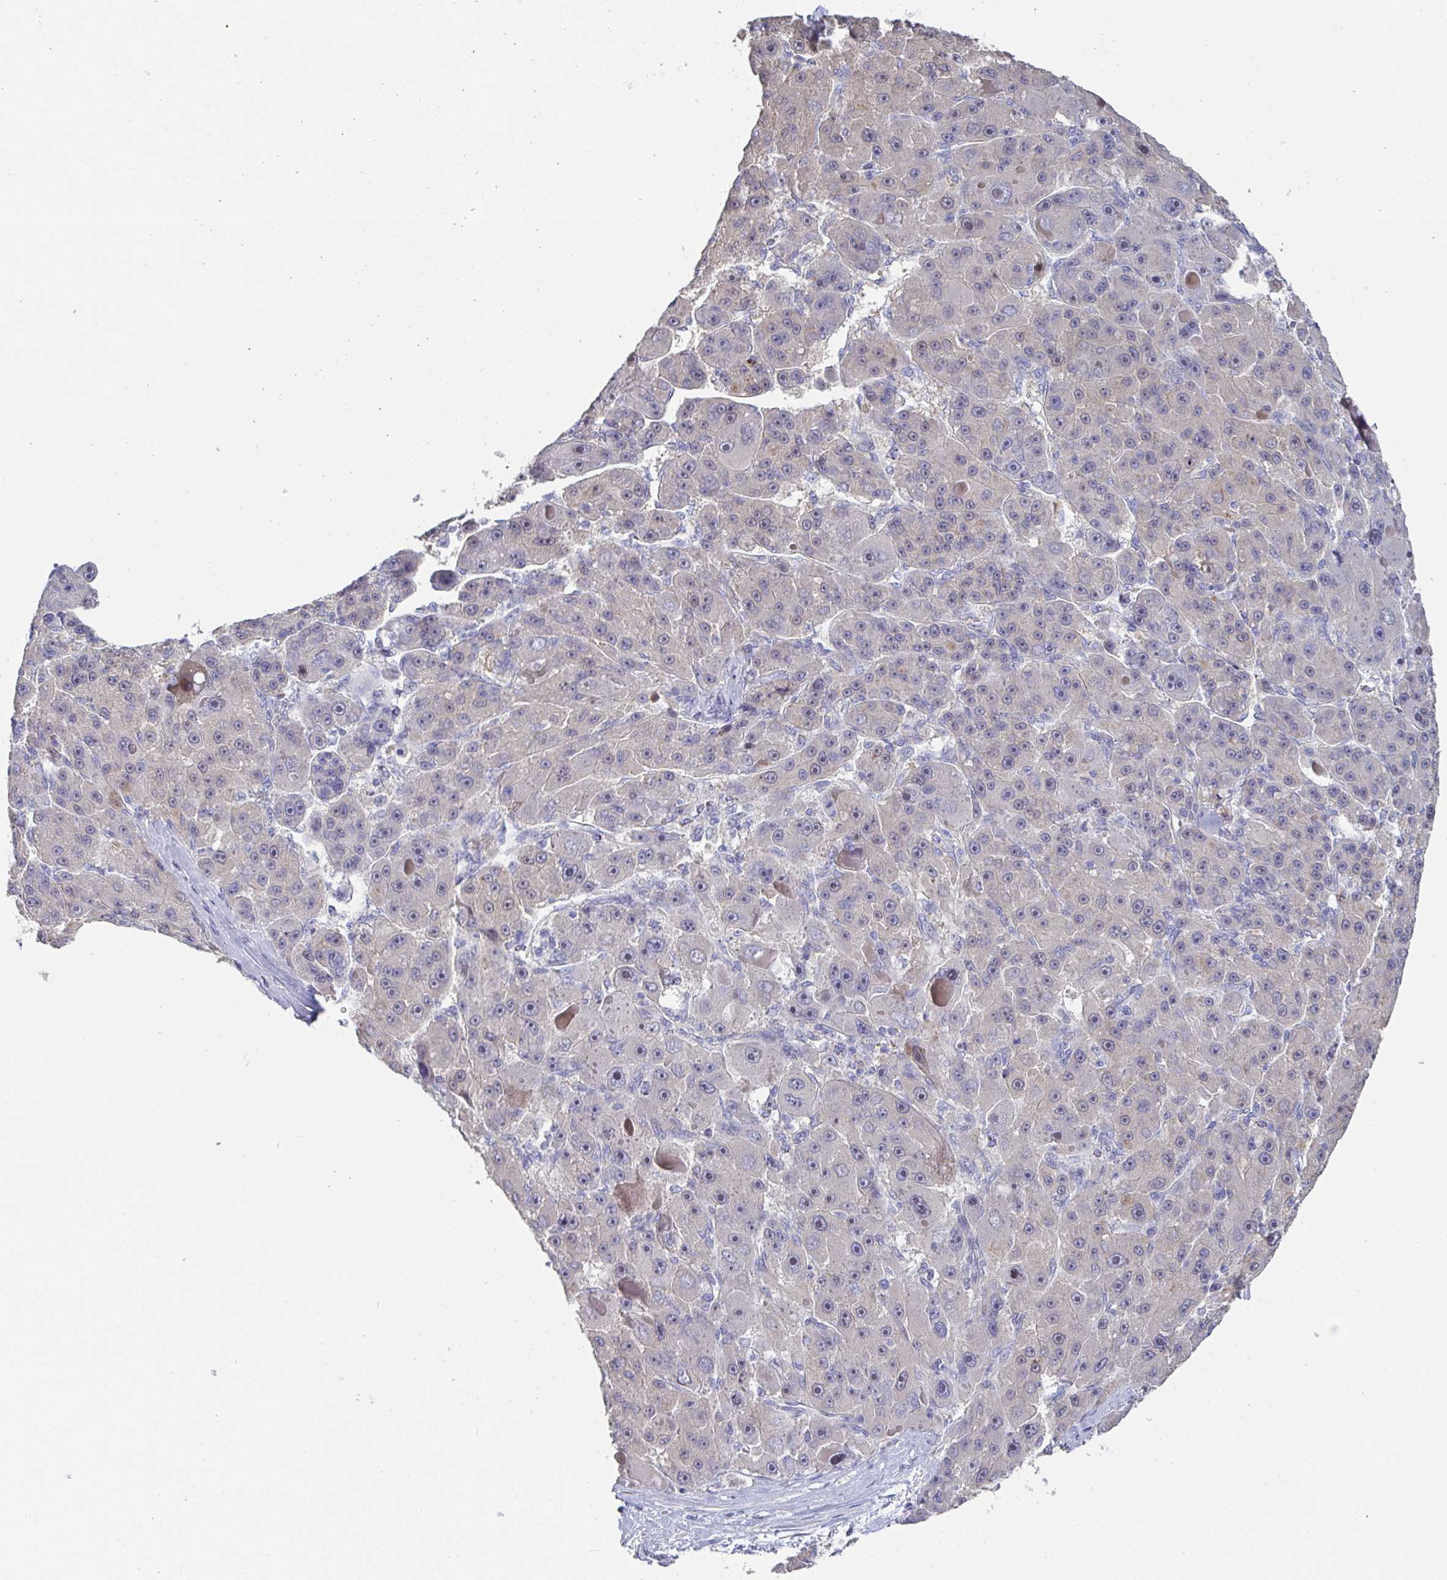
{"staining": {"intensity": "negative", "quantity": "none", "location": "none"}, "tissue": "liver cancer", "cell_type": "Tumor cells", "image_type": "cancer", "snomed": [{"axis": "morphology", "description": "Carcinoma, Hepatocellular, NOS"}, {"axis": "topography", "description": "Liver"}], "caption": "Human liver cancer (hepatocellular carcinoma) stained for a protein using immunohistochemistry displays no positivity in tumor cells.", "gene": "ANO5", "patient": {"sex": "male", "age": 76}}